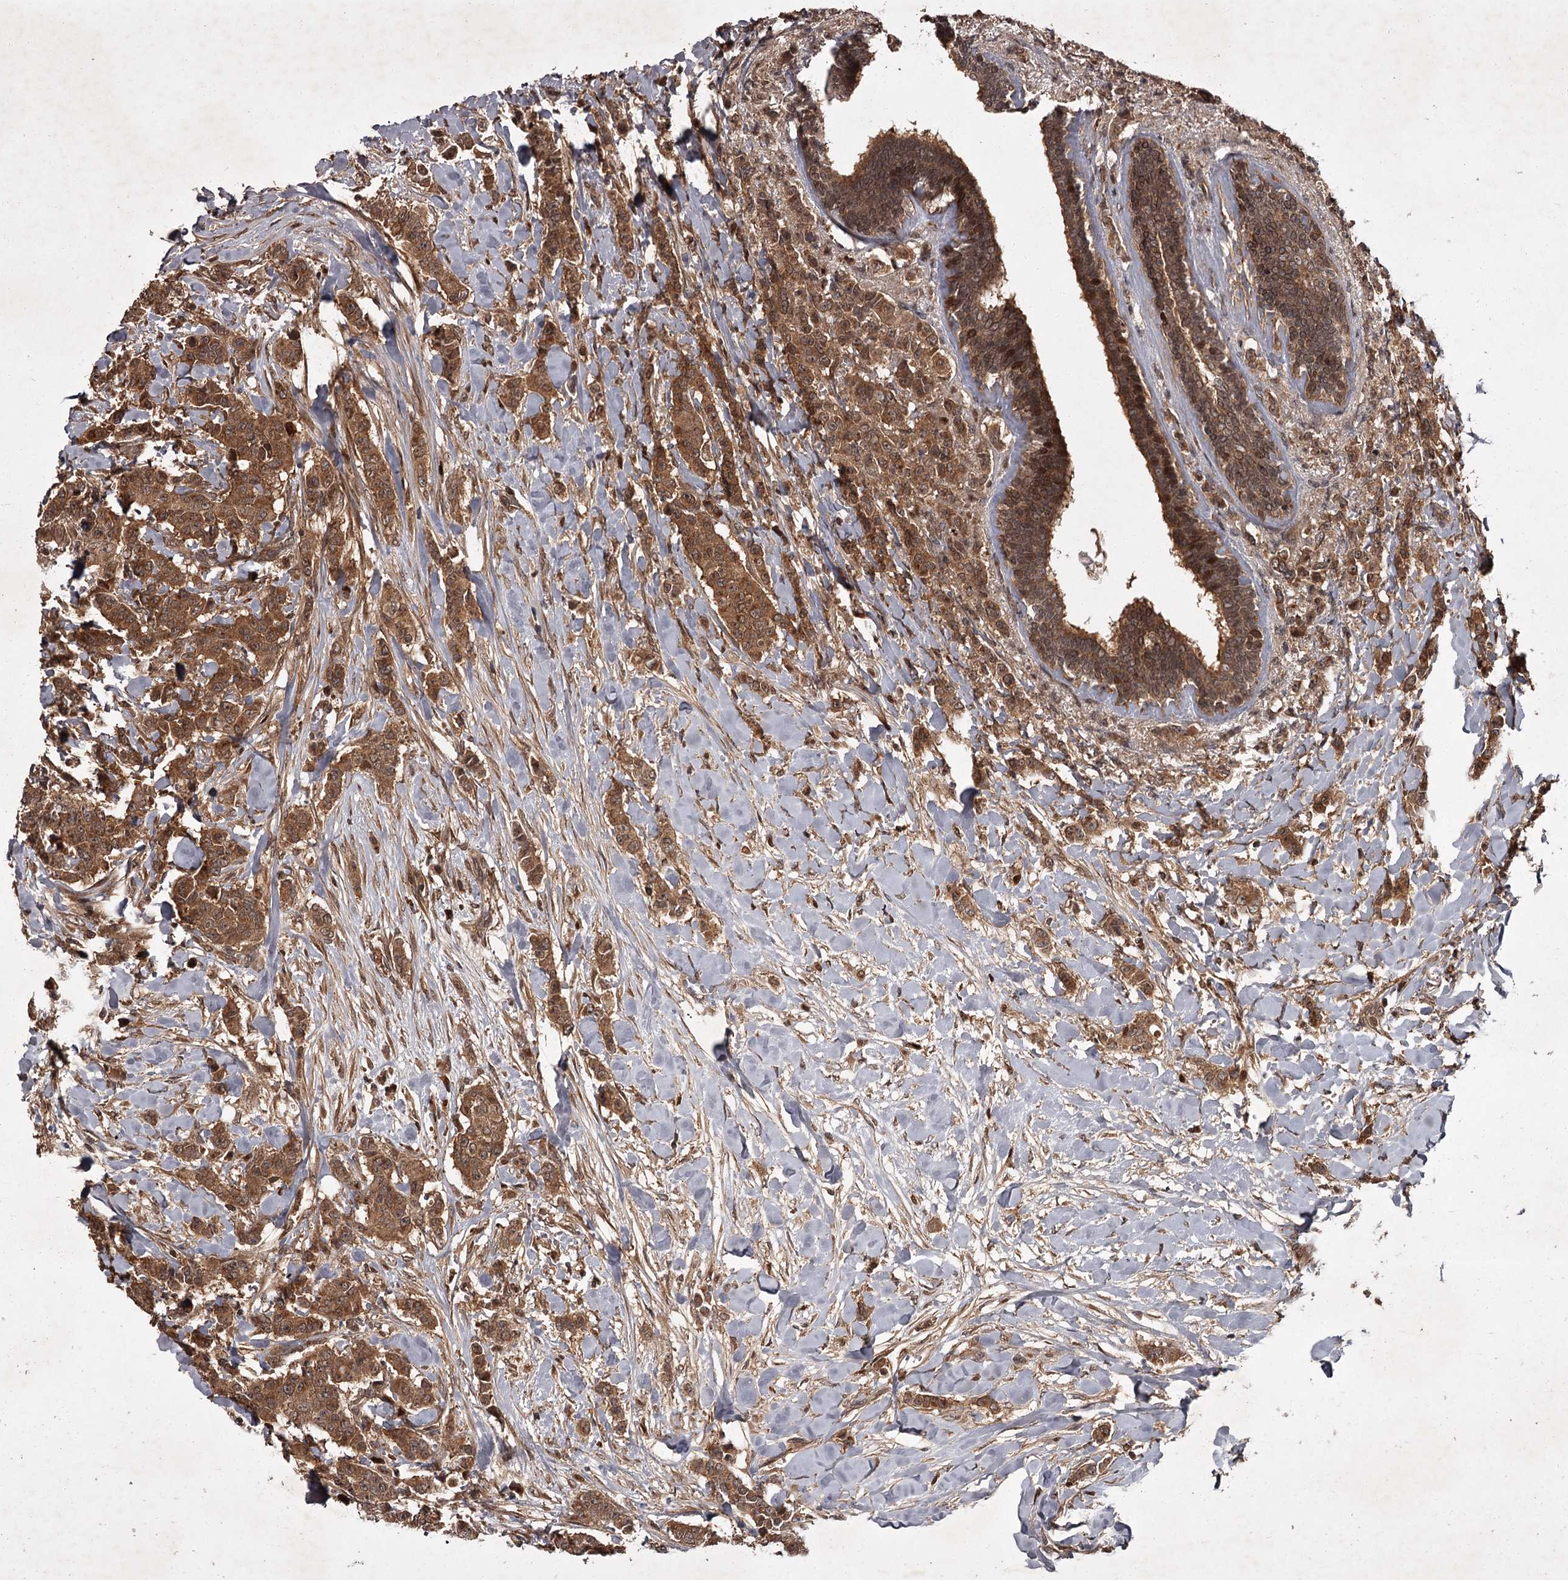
{"staining": {"intensity": "moderate", "quantity": ">75%", "location": "cytoplasmic/membranous"}, "tissue": "breast cancer", "cell_type": "Tumor cells", "image_type": "cancer", "snomed": [{"axis": "morphology", "description": "Duct carcinoma"}, {"axis": "topography", "description": "Breast"}], "caption": "About >75% of tumor cells in breast cancer (infiltrating ductal carcinoma) reveal moderate cytoplasmic/membranous protein staining as visualized by brown immunohistochemical staining.", "gene": "TBC1D23", "patient": {"sex": "female", "age": 40}}